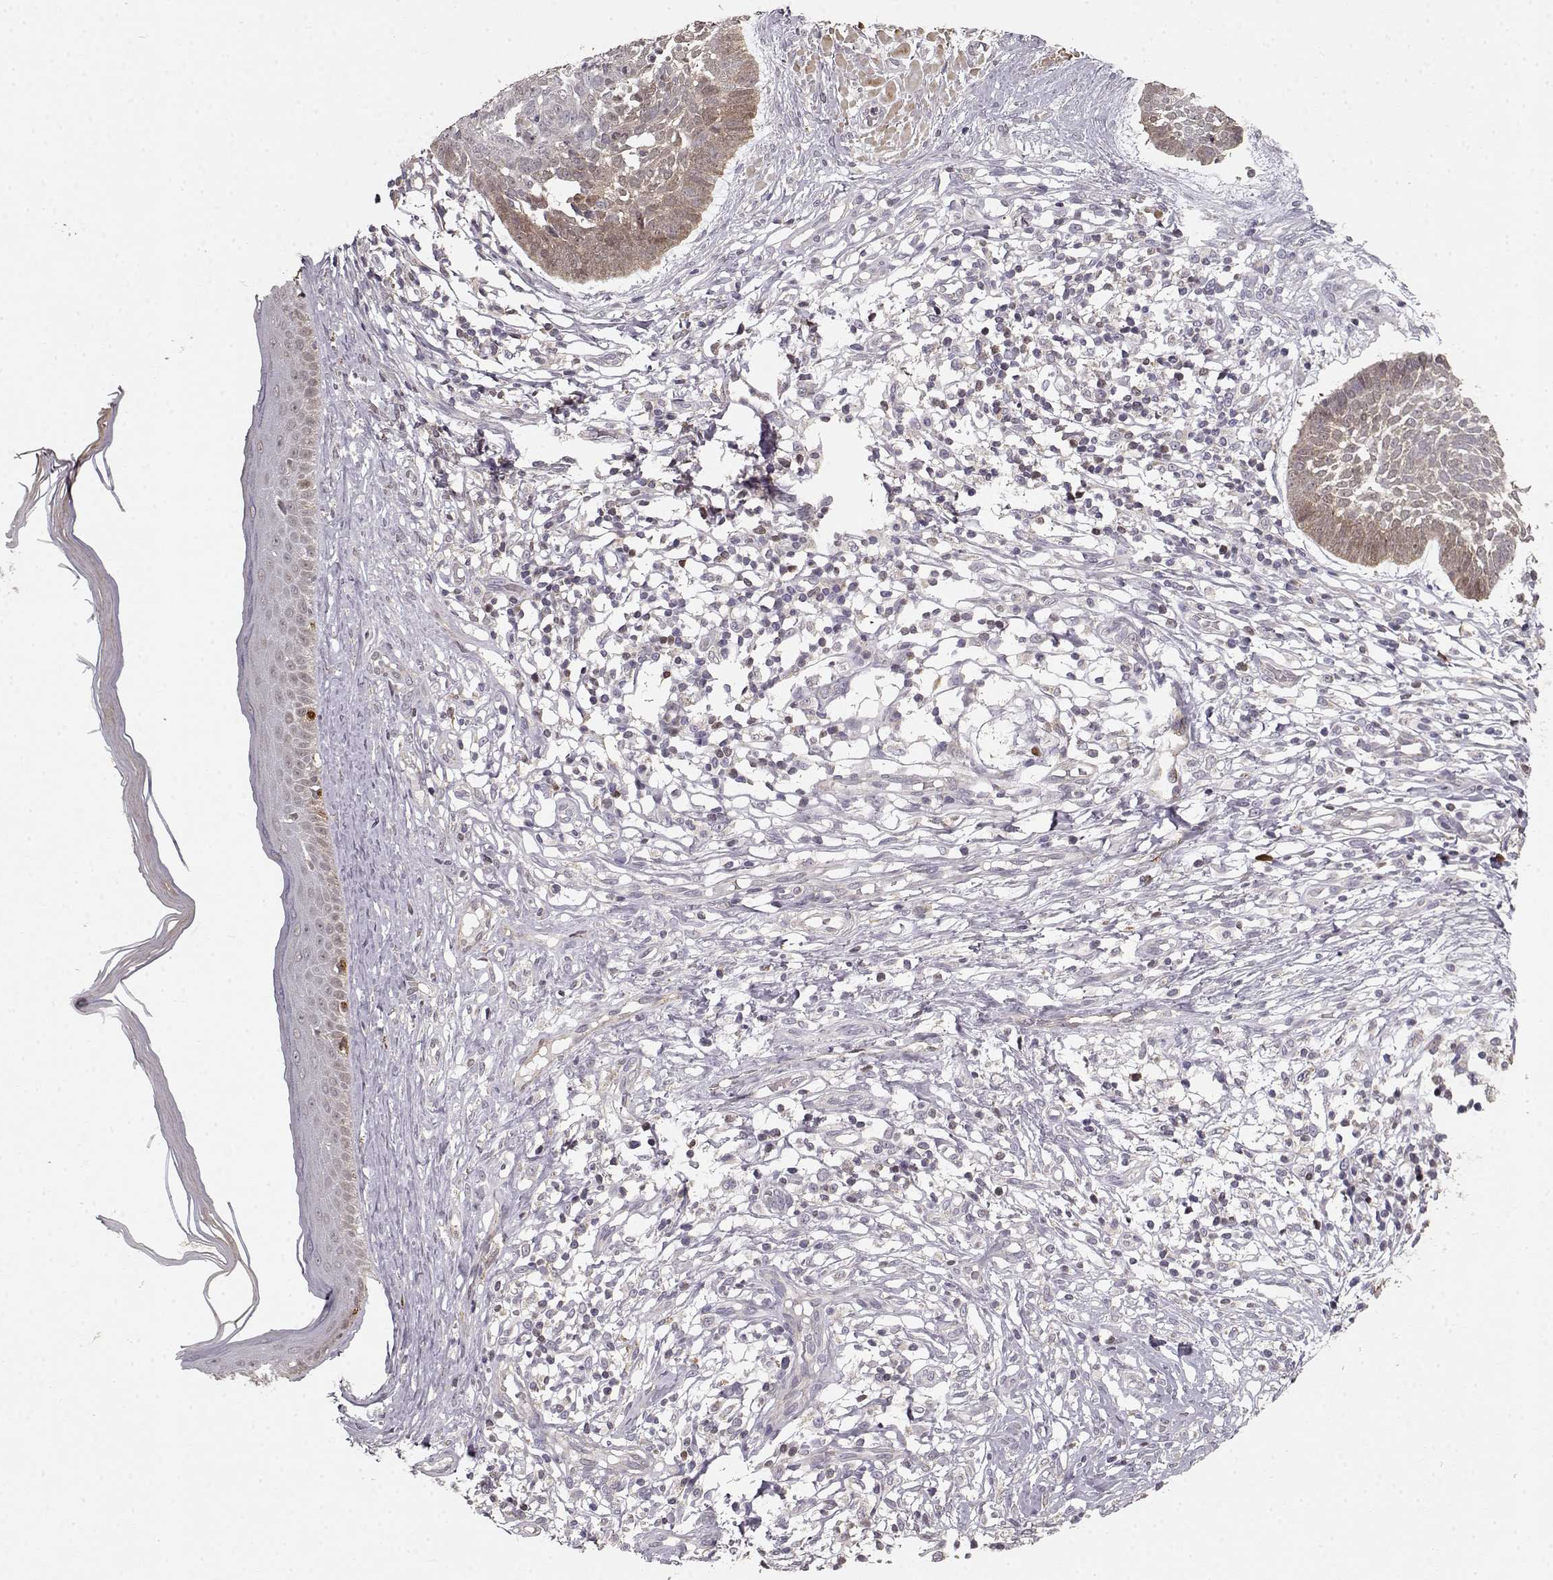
{"staining": {"intensity": "weak", "quantity": ">75%", "location": "cytoplasmic/membranous"}, "tissue": "skin cancer", "cell_type": "Tumor cells", "image_type": "cancer", "snomed": [{"axis": "morphology", "description": "Basal cell carcinoma"}, {"axis": "topography", "description": "Skin"}], "caption": "Tumor cells display low levels of weak cytoplasmic/membranous positivity in about >75% of cells in skin basal cell carcinoma.", "gene": "BACH2", "patient": {"sex": "male", "age": 85}}